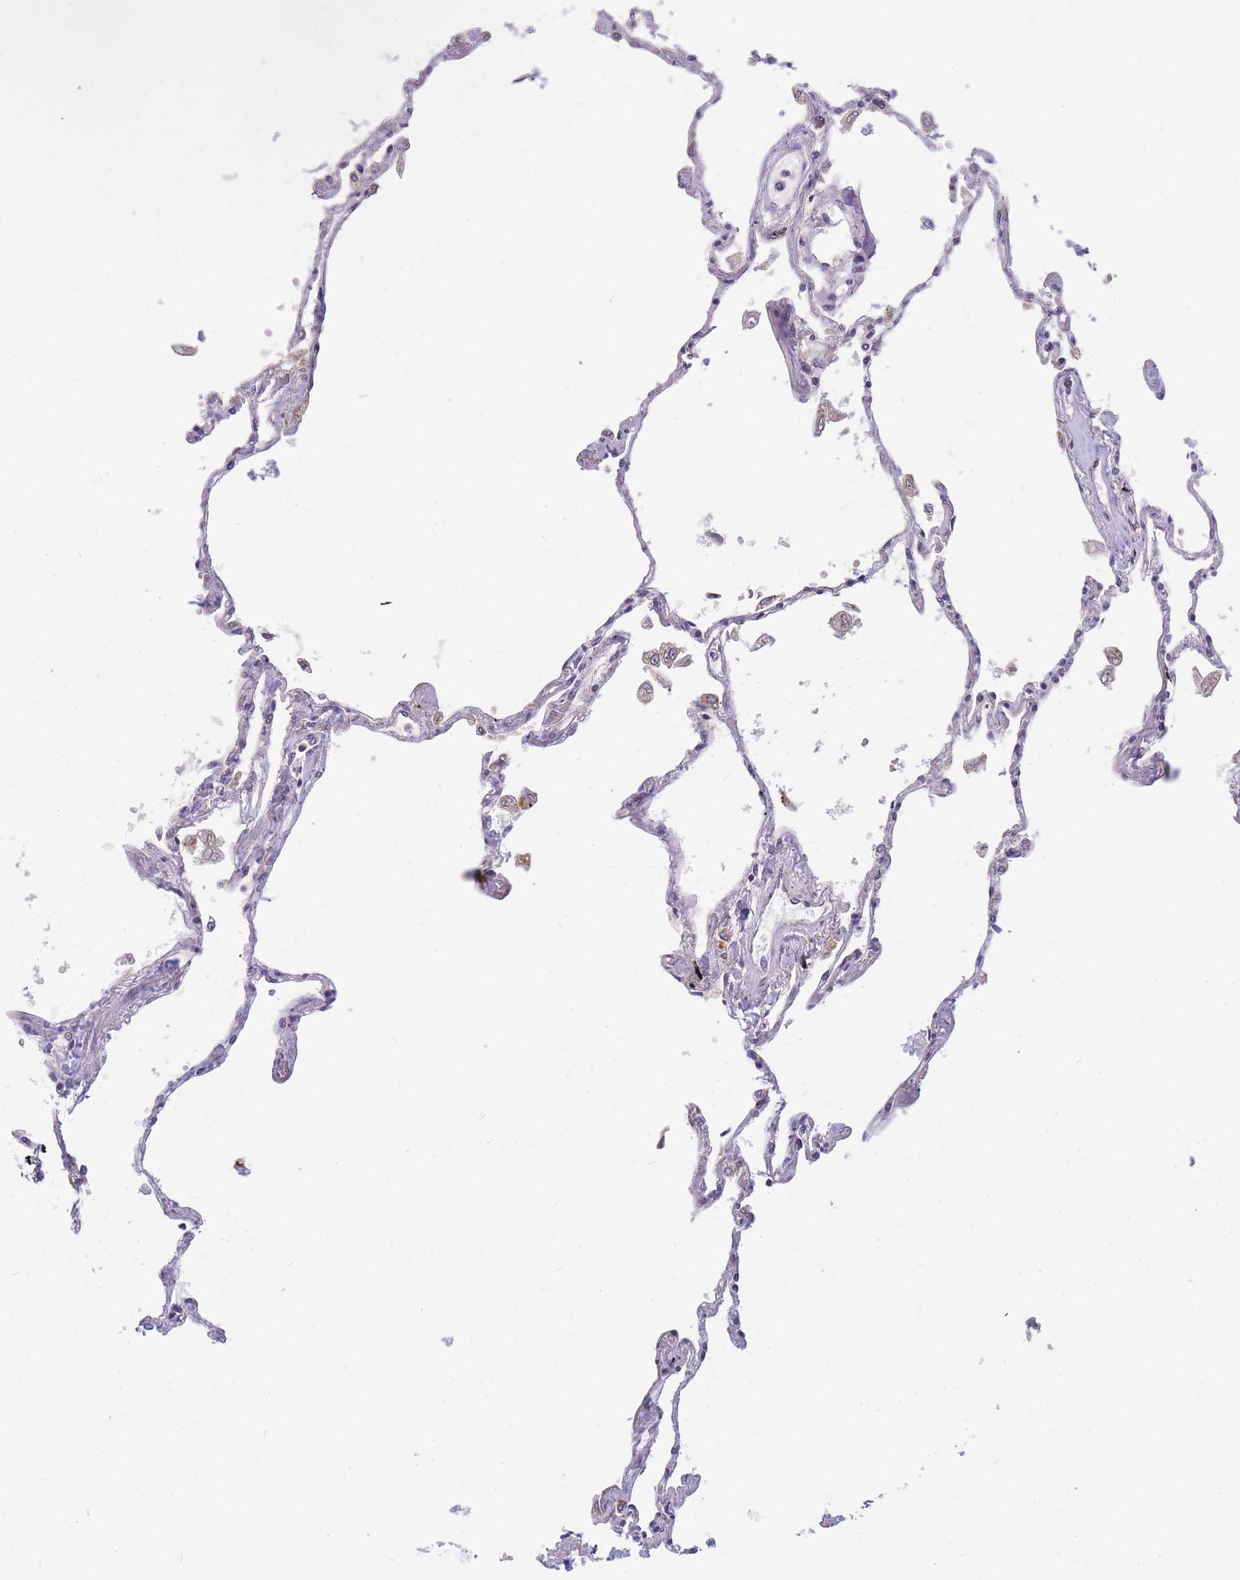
{"staining": {"intensity": "negative", "quantity": "none", "location": "none"}, "tissue": "lung", "cell_type": "Alveolar cells", "image_type": "normal", "snomed": [{"axis": "morphology", "description": "Normal tissue, NOS"}, {"axis": "topography", "description": "Lung"}], "caption": "This histopathology image is of normal lung stained with immunohistochemistry to label a protein in brown with the nuclei are counter-stained blue. There is no expression in alveolar cells.", "gene": "ENSG00000276345", "patient": {"sex": "female", "age": 67}}